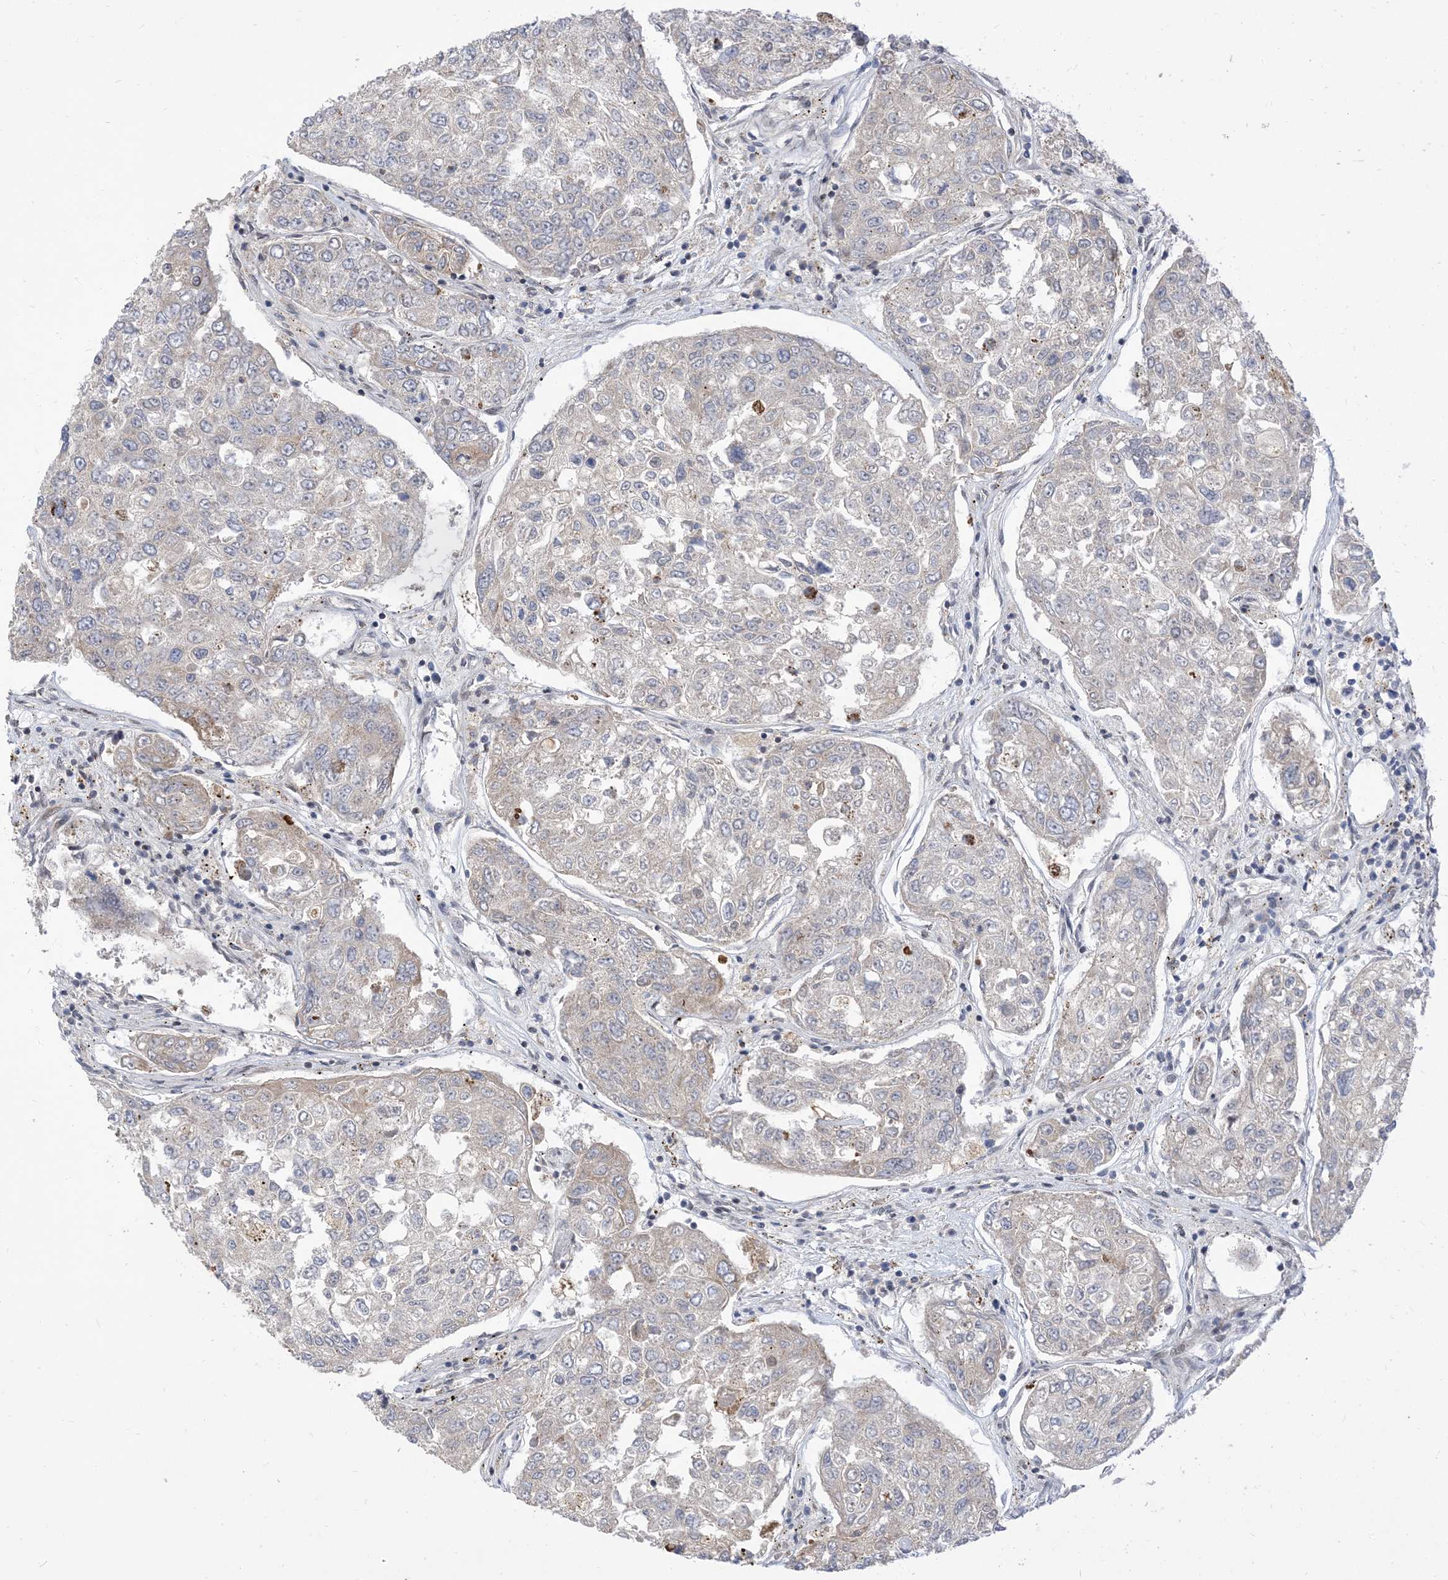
{"staining": {"intensity": "negative", "quantity": "none", "location": "none"}, "tissue": "urothelial cancer", "cell_type": "Tumor cells", "image_type": "cancer", "snomed": [{"axis": "morphology", "description": "Urothelial carcinoma, High grade"}, {"axis": "topography", "description": "Lymph node"}, {"axis": "topography", "description": "Urinary bladder"}], "caption": "Immunohistochemical staining of urothelial carcinoma (high-grade) reveals no significant staining in tumor cells. (DAB immunohistochemistry (IHC) with hematoxylin counter stain).", "gene": "TYSND1", "patient": {"sex": "male", "age": 51}}